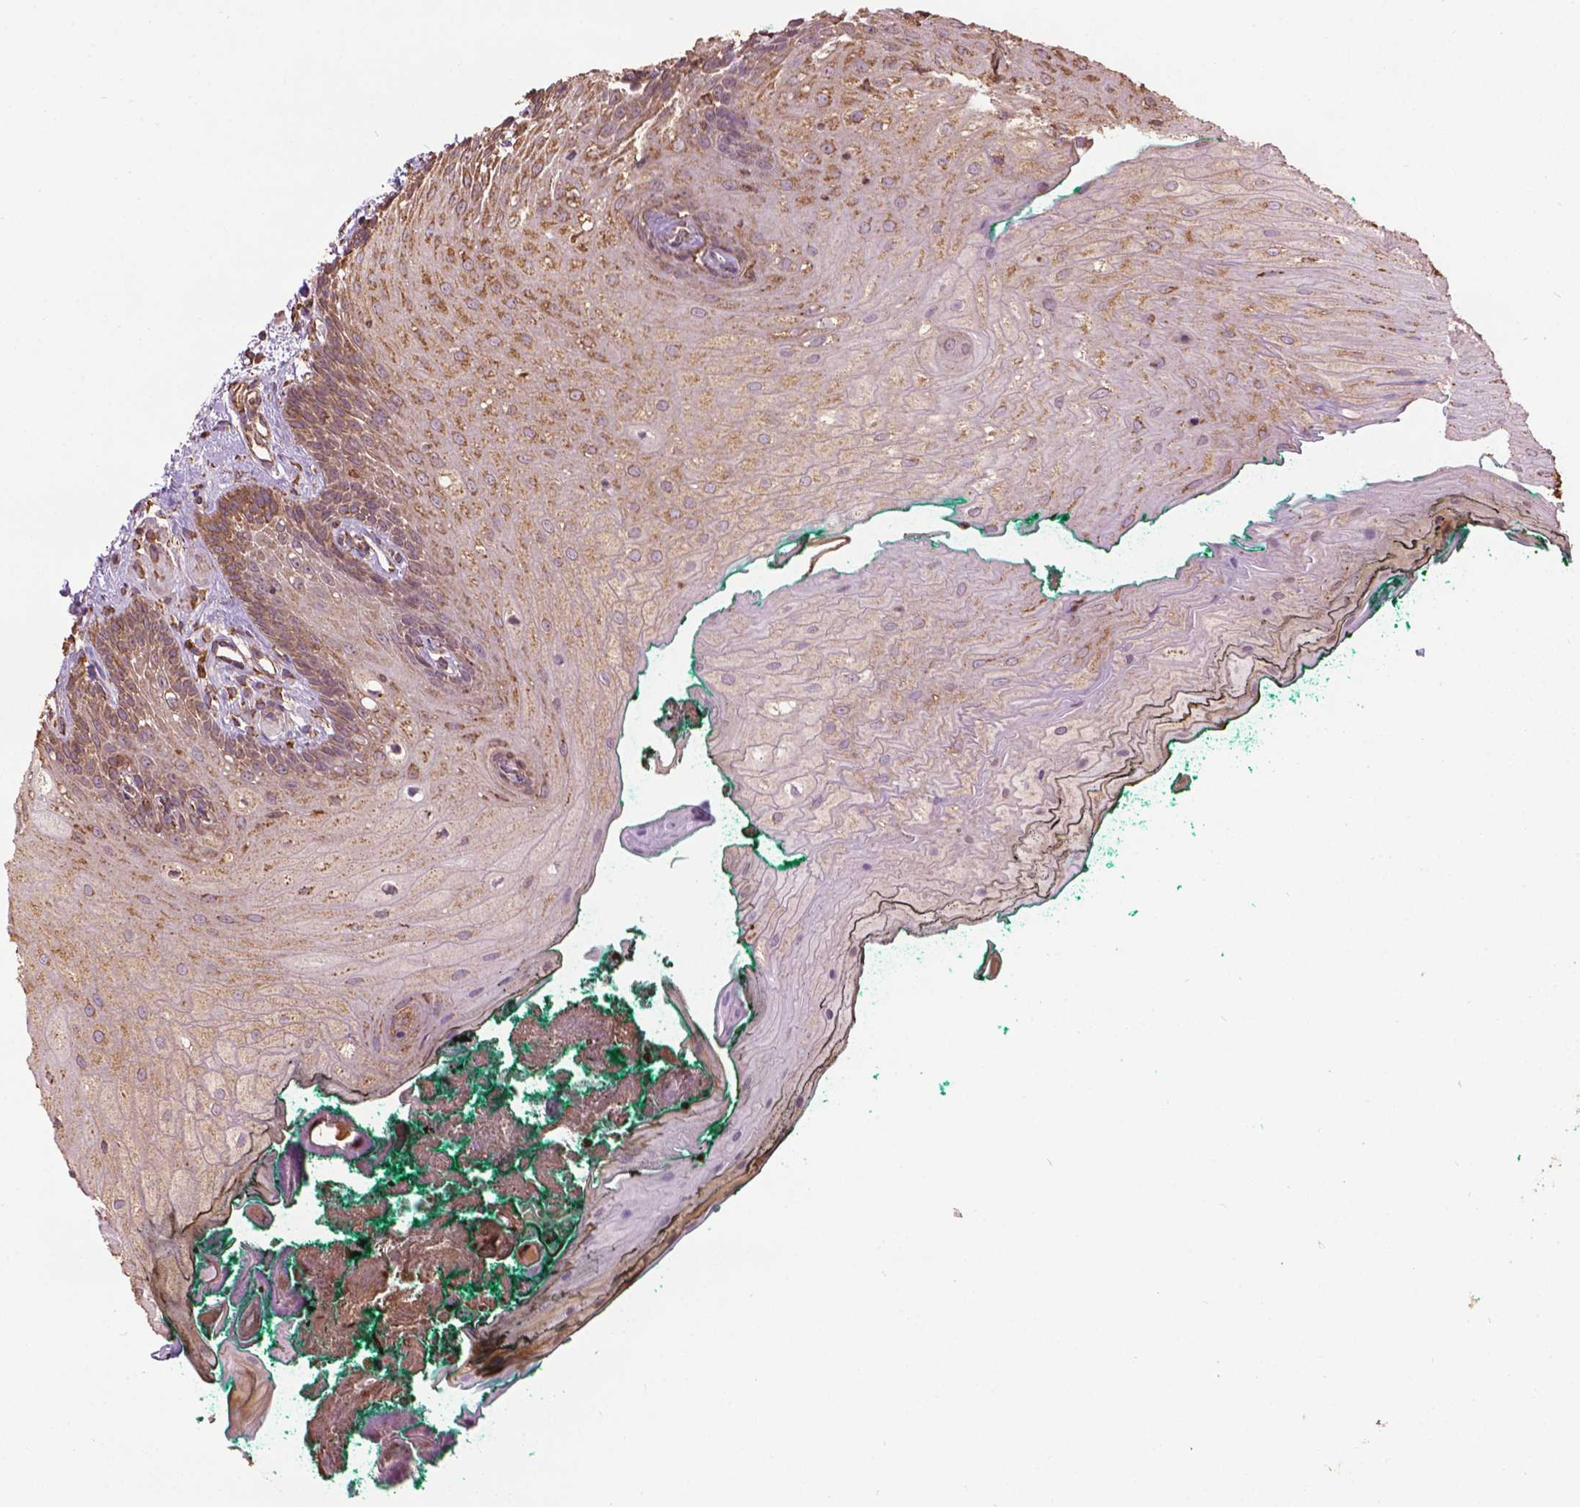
{"staining": {"intensity": "moderate", "quantity": "25%-75%", "location": "cytoplasmic/membranous"}, "tissue": "oral mucosa", "cell_type": "Squamous epithelial cells", "image_type": "normal", "snomed": [{"axis": "morphology", "description": "Normal tissue, NOS"}, {"axis": "topography", "description": "Oral tissue"}], "caption": "A histopathology image of oral mucosa stained for a protein shows moderate cytoplasmic/membranous brown staining in squamous epithelial cells. The staining was performed using DAB (3,3'-diaminobenzidine), with brown indicating positive protein expression. Nuclei are stained blue with hematoxylin.", "gene": "PPP2R5E", "patient": {"sex": "female", "age": 68}}